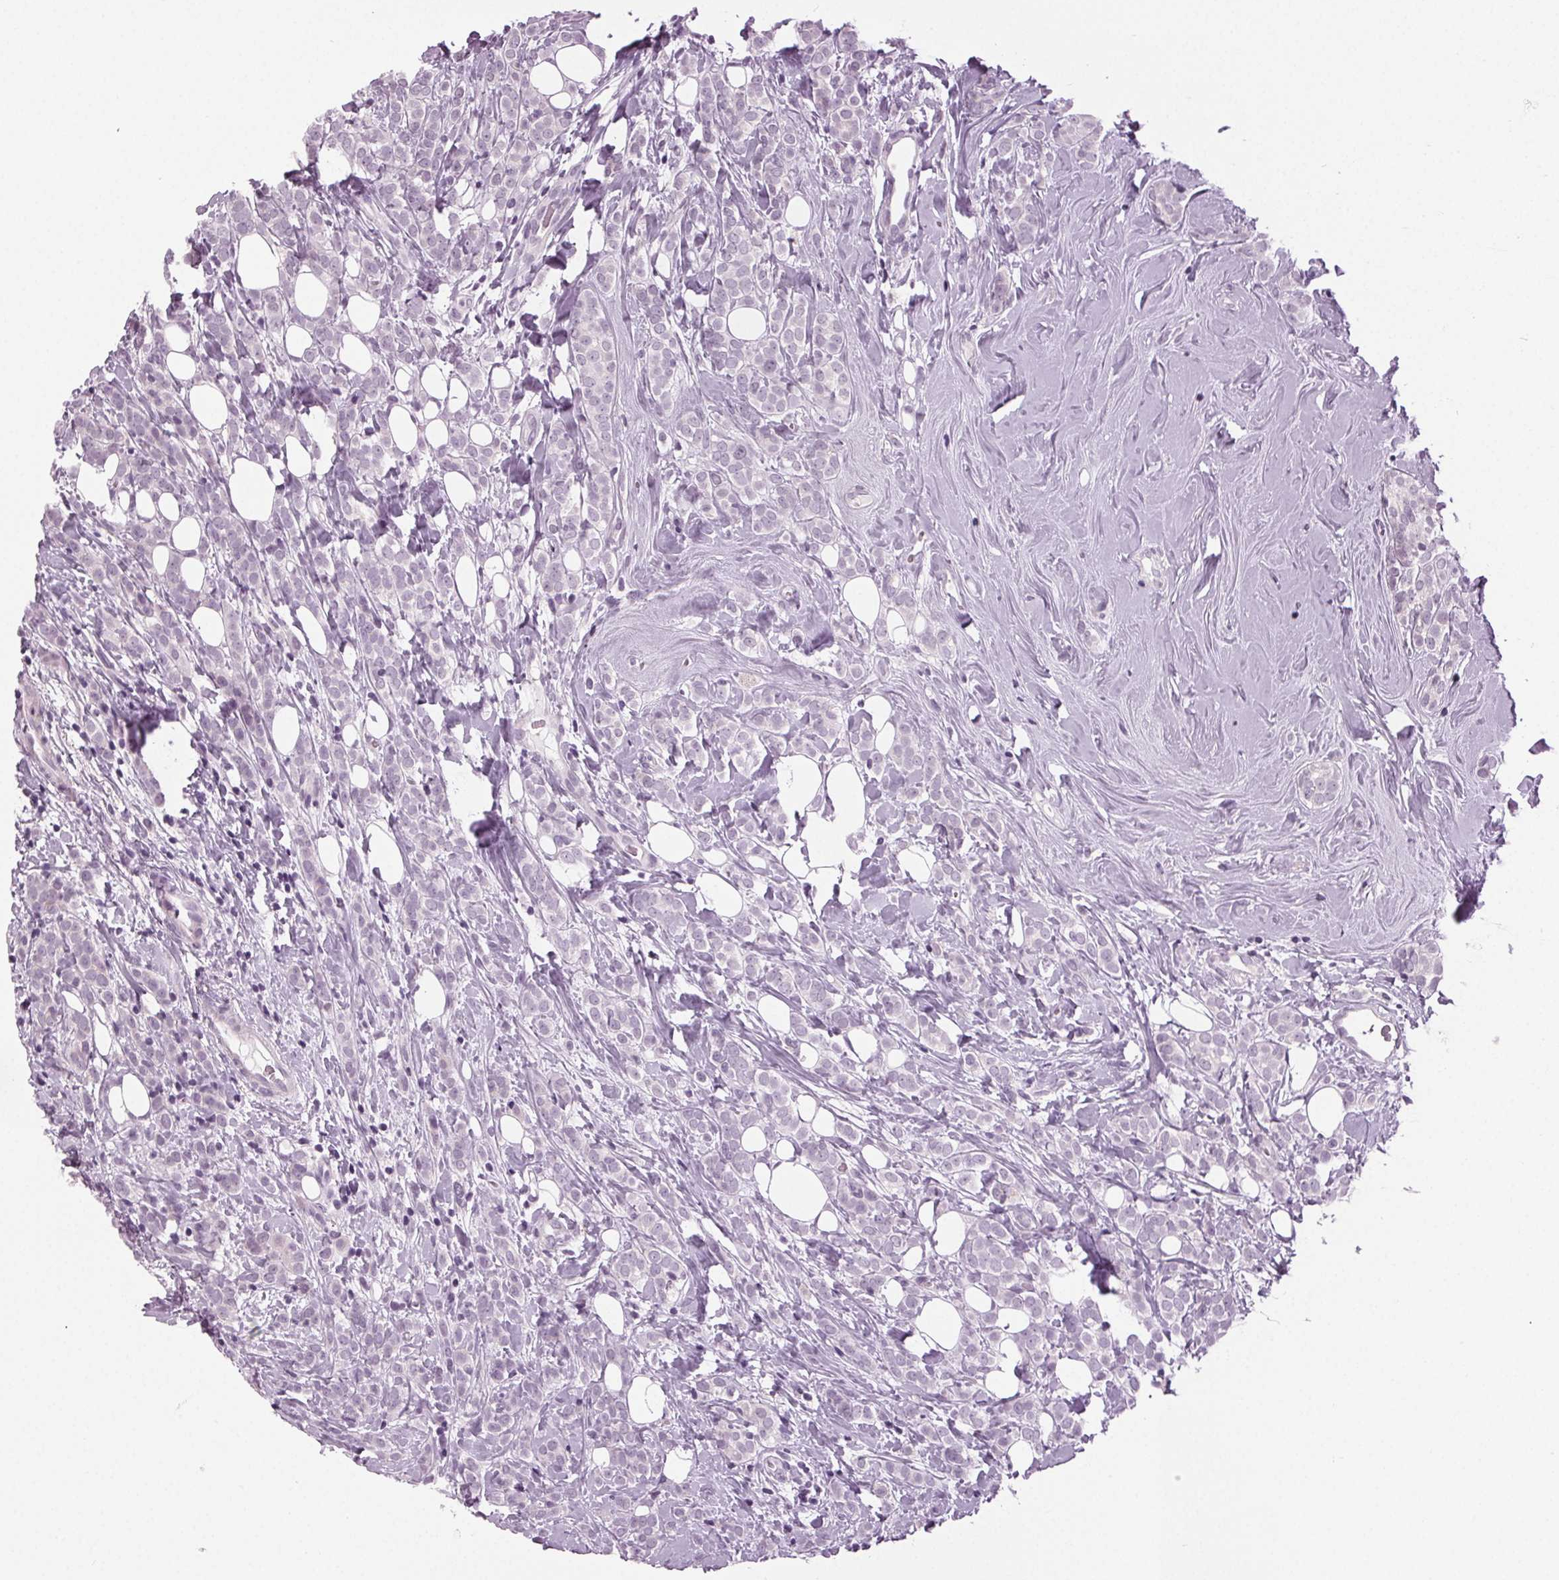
{"staining": {"intensity": "negative", "quantity": "none", "location": "none"}, "tissue": "breast cancer", "cell_type": "Tumor cells", "image_type": "cancer", "snomed": [{"axis": "morphology", "description": "Lobular carcinoma"}, {"axis": "topography", "description": "Breast"}], "caption": "Immunohistochemical staining of human breast lobular carcinoma reveals no significant positivity in tumor cells. (Stains: DAB (3,3'-diaminobenzidine) immunohistochemistry (IHC) with hematoxylin counter stain, Microscopy: brightfield microscopy at high magnification).", "gene": "DNAH12", "patient": {"sex": "female", "age": 49}}